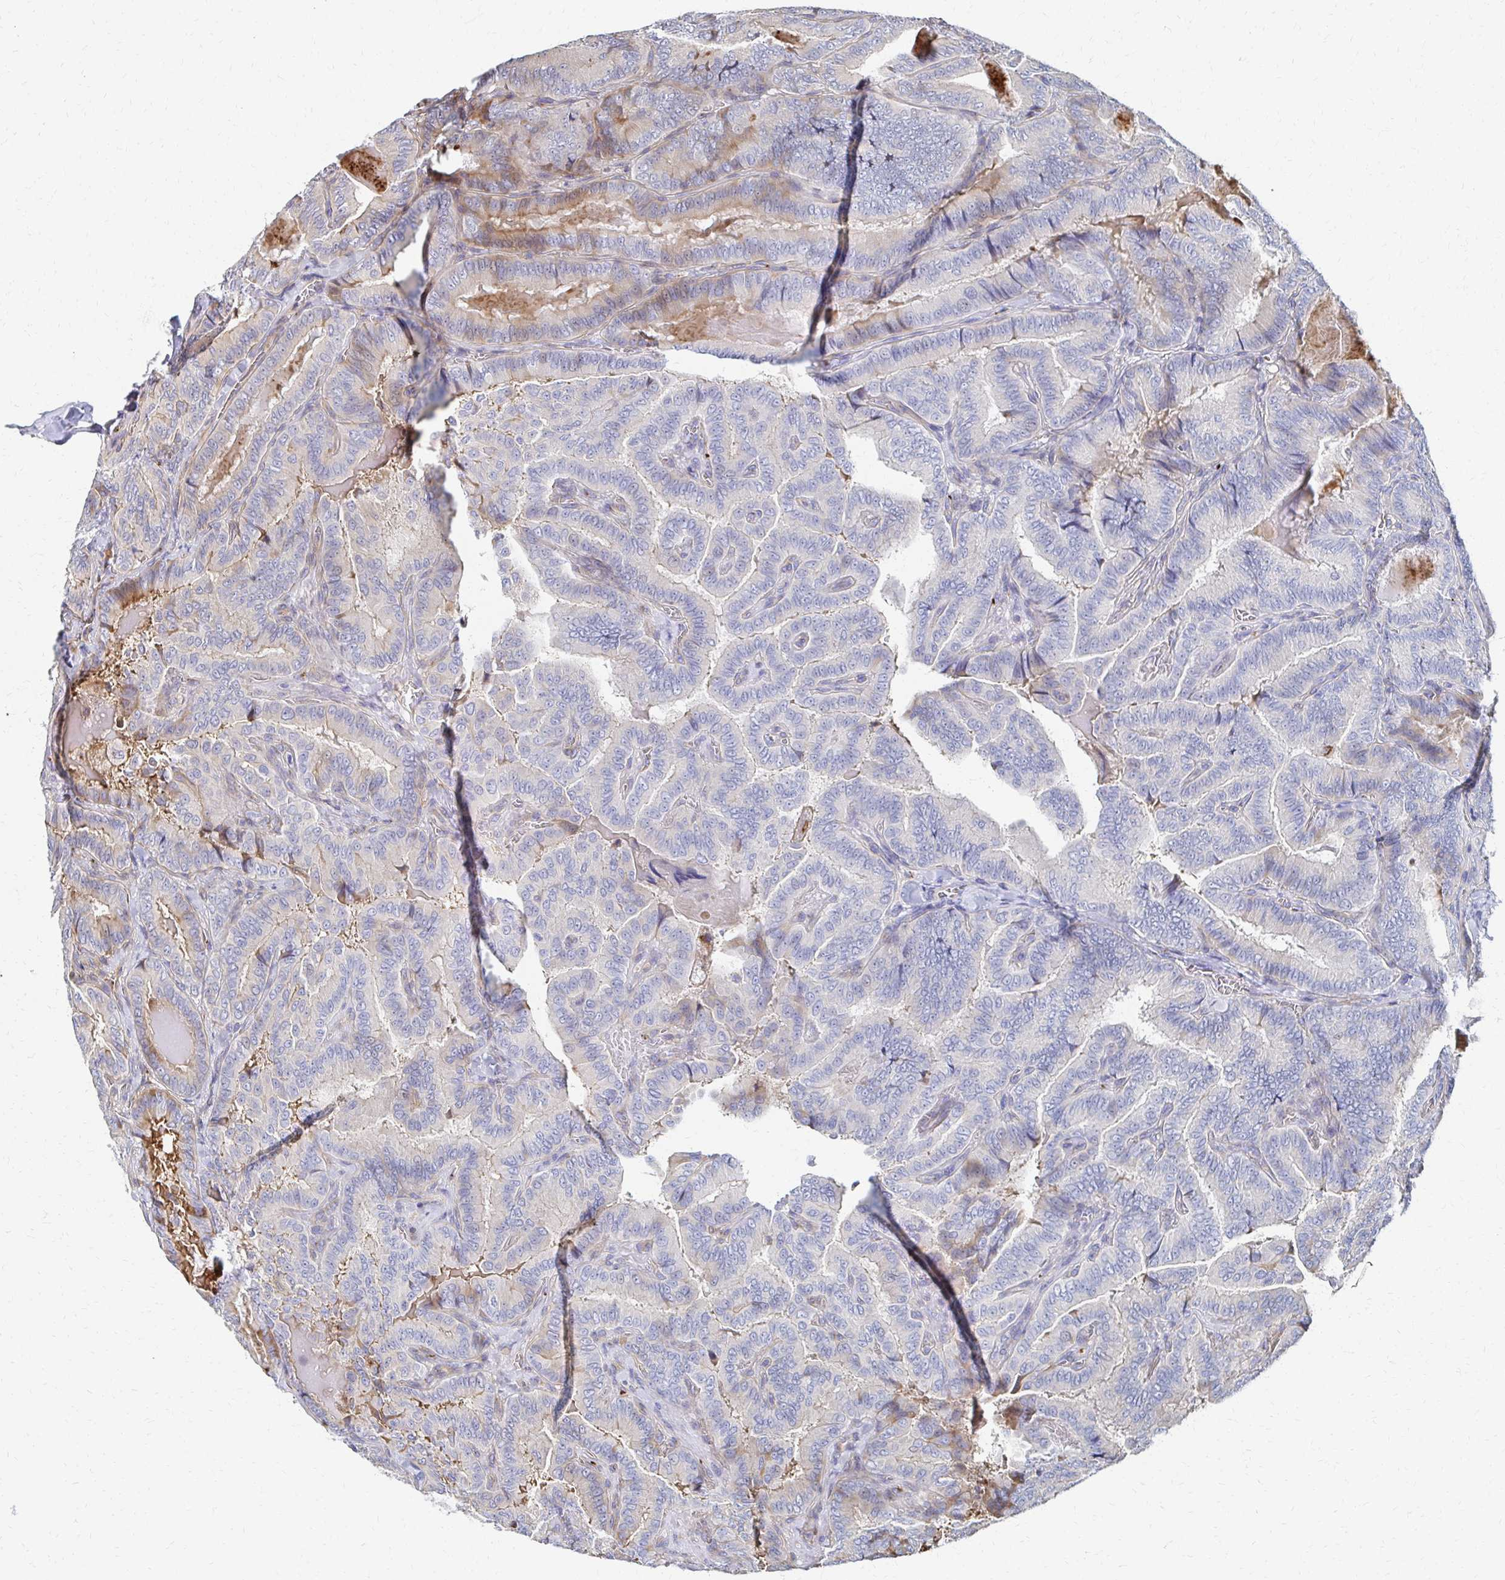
{"staining": {"intensity": "weak", "quantity": "<25%", "location": "cytoplasmic/membranous"}, "tissue": "thyroid cancer", "cell_type": "Tumor cells", "image_type": "cancer", "snomed": [{"axis": "morphology", "description": "Papillary adenocarcinoma, NOS"}, {"axis": "topography", "description": "Thyroid gland"}], "caption": "High magnification brightfield microscopy of thyroid papillary adenocarcinoma stained with DAB (brown) and counterstained with hematoxylin (blue): tumor cells show no significant expression.", "gene": "MAN1A1", "patient": {"sex": "male", "age": 61}}